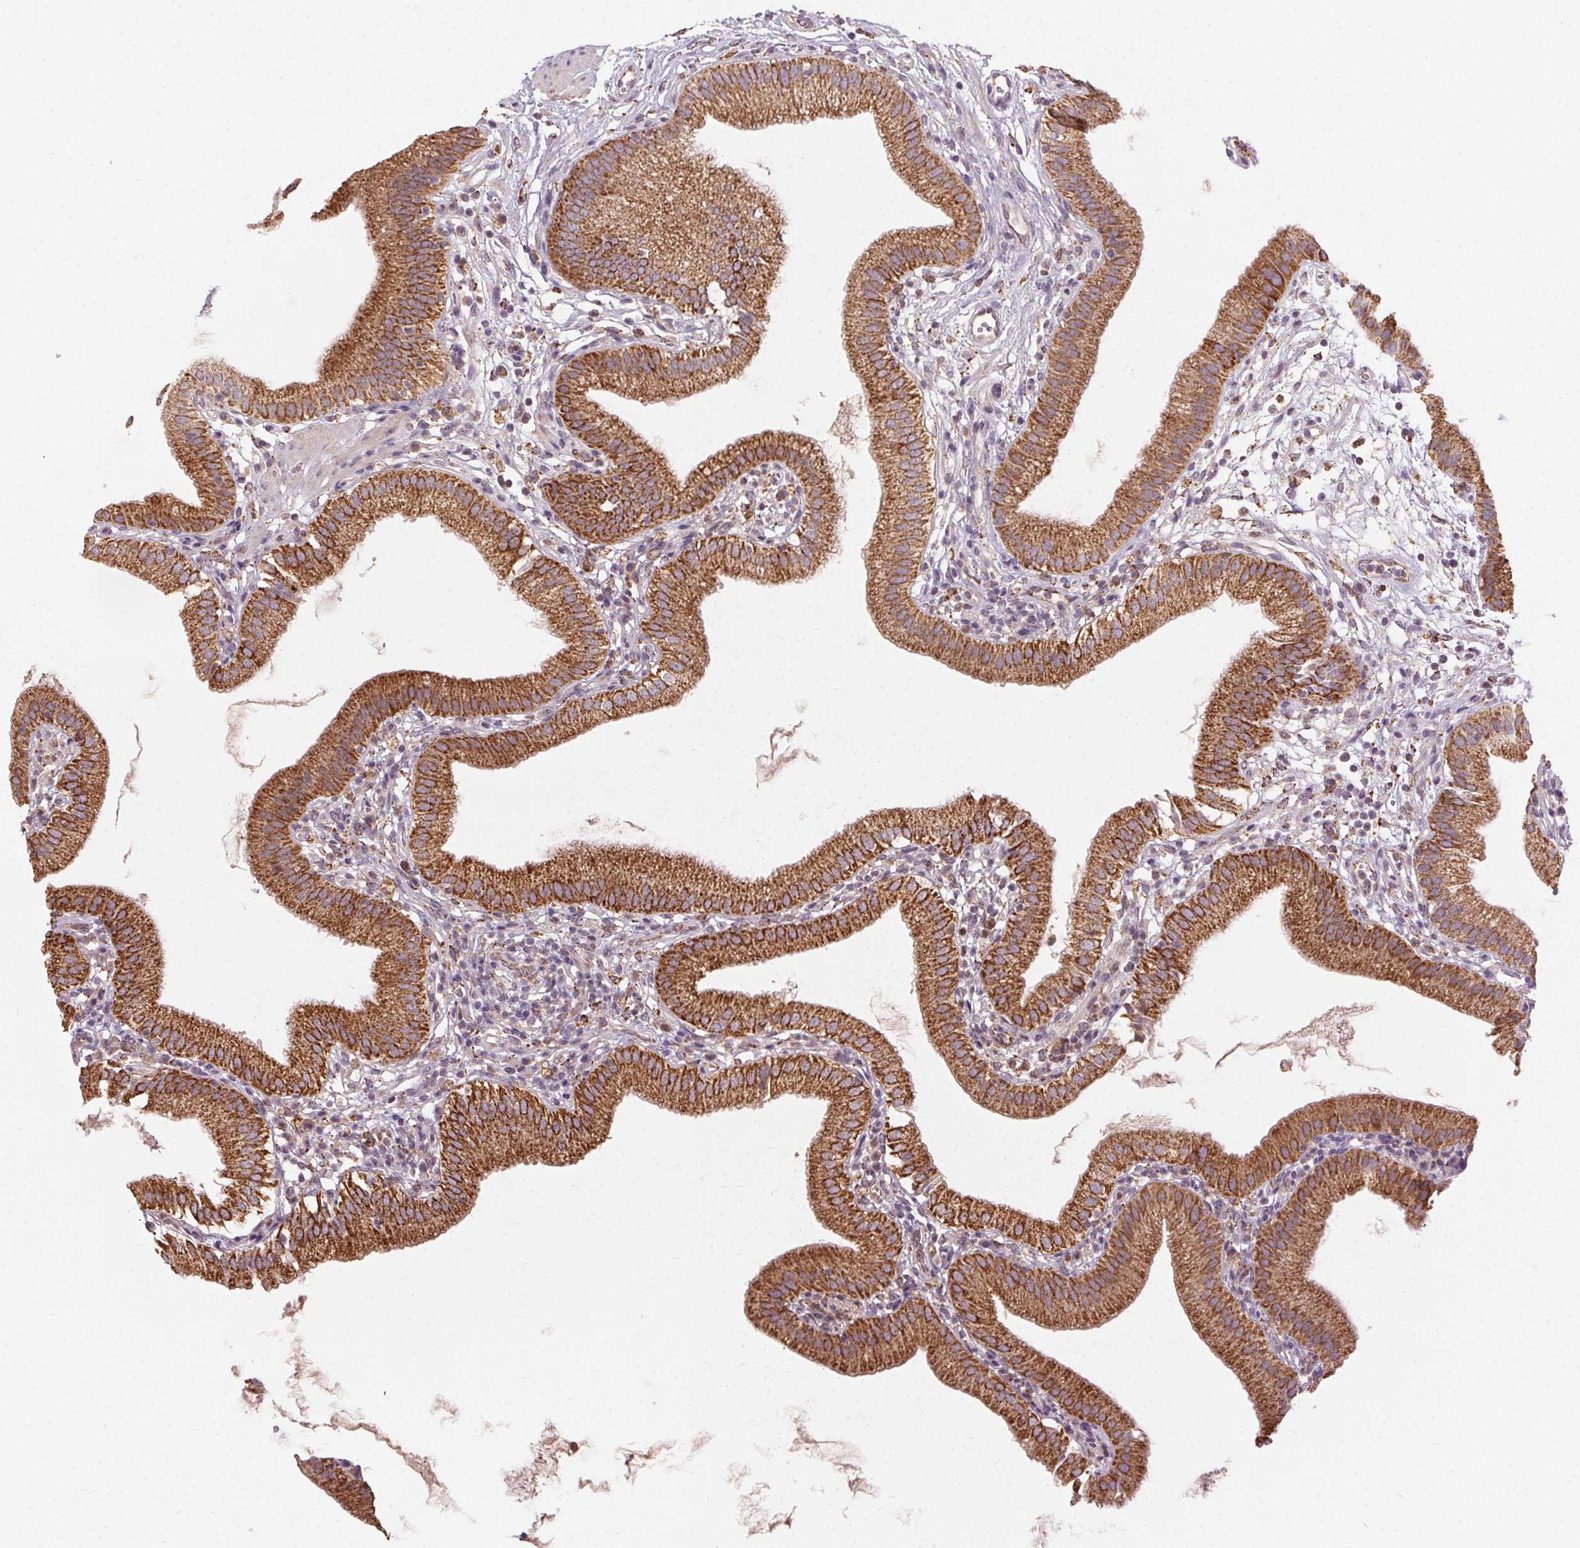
{"staining": {"intensity": "strong", "quantity": "25%-75%", "location": "cytoplasmic/membranous"}, "tissue": "gallbladder", "cell_type": "Glandular cells", "image_type": "normal", "snomed": [{"axis": "morphology", "description": "Normal tissue, NOS"}, {"axis": "topography", "description": "Gallbladder"}], "caption": "Immunohistochemical staining of normal gallbladder reveals high levels of strong cytoplasmic/membranous expression in approximately 25%-75% of glandular cells. The protein of interest is shown in brown color, while the nuclei are stained blue.", "gene": "REP15", "patient": {"sex": "female", "age": 65}}